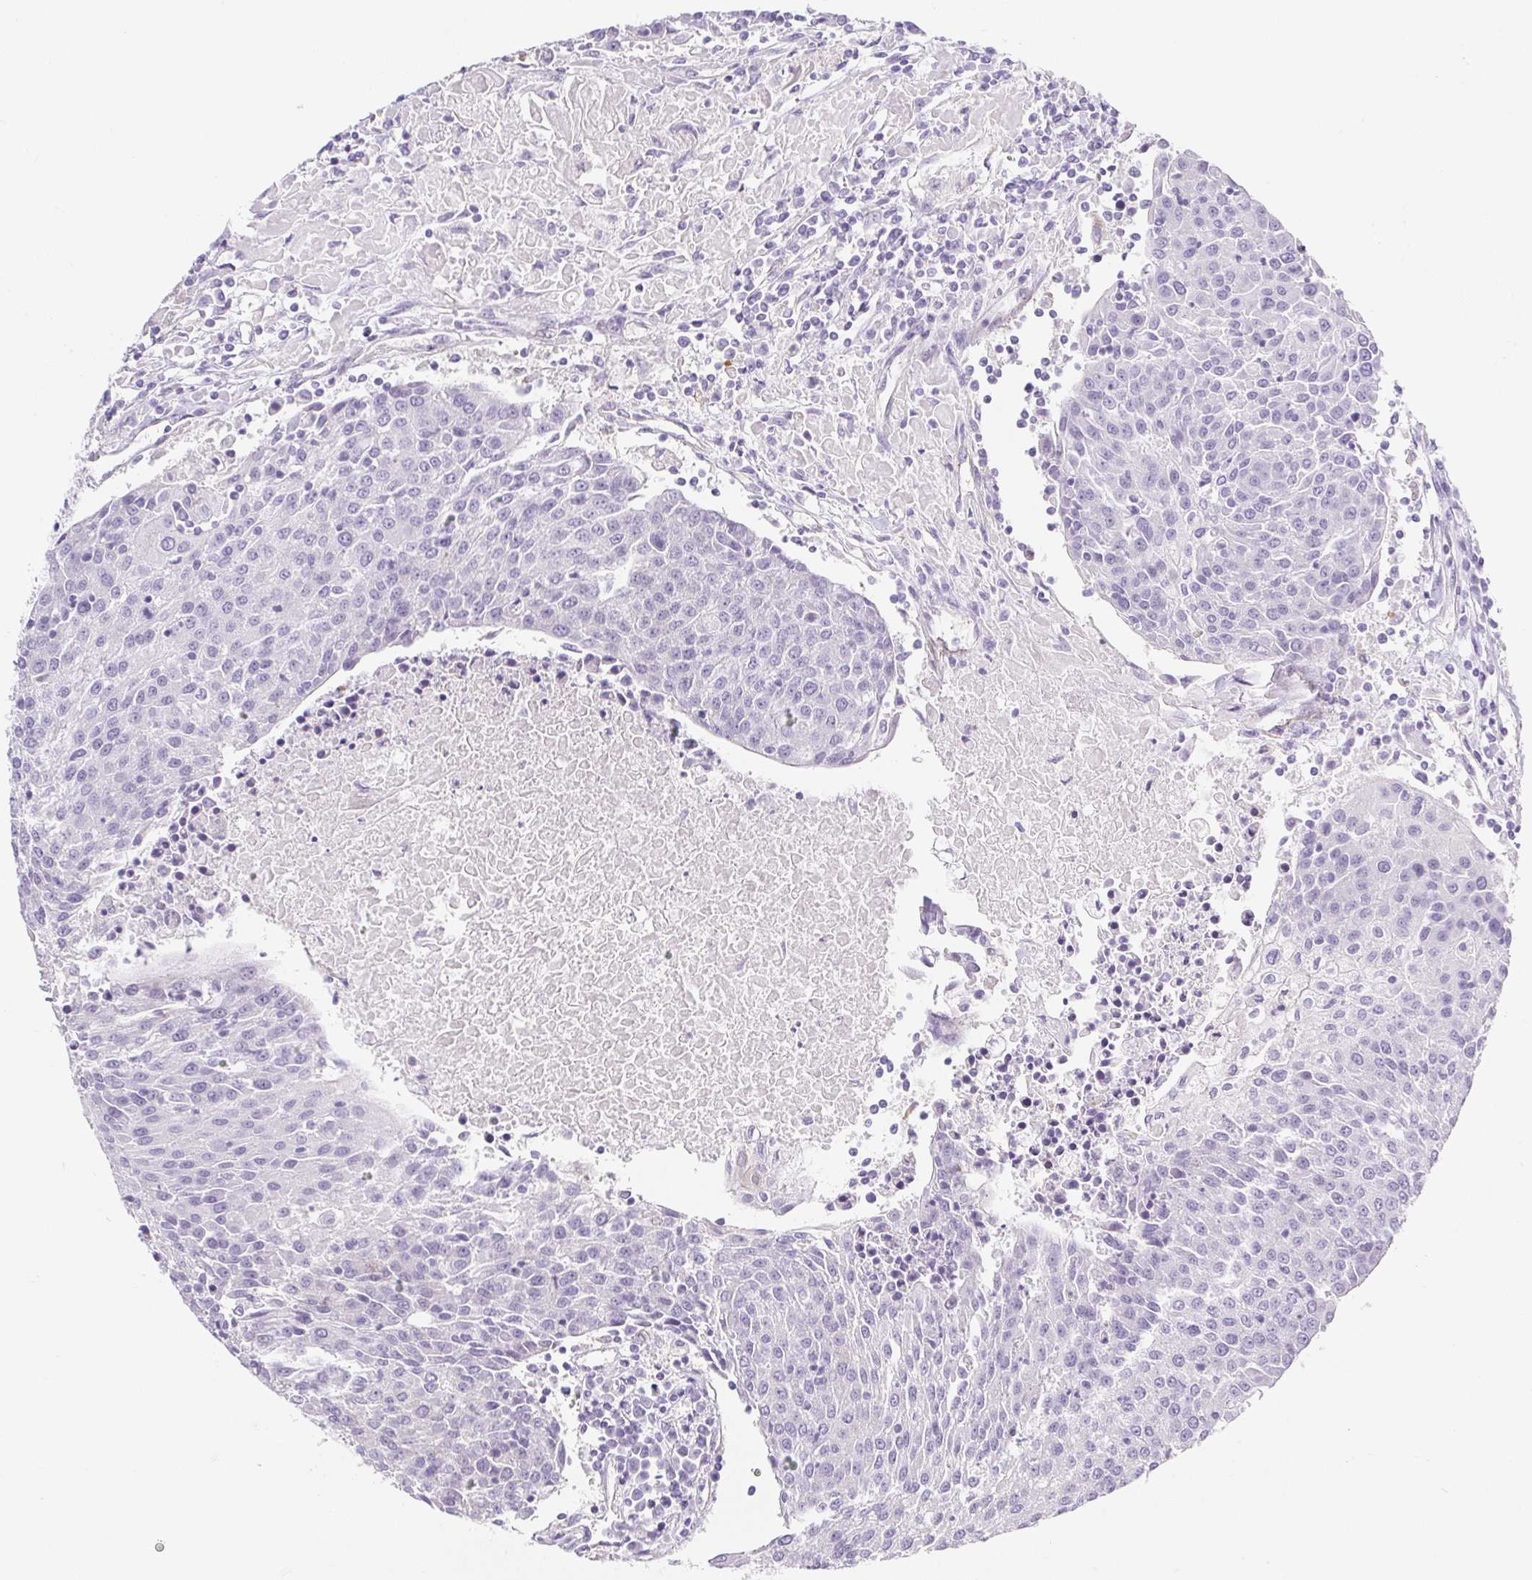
{"staining": {"intensity": "negative", "quantity": "none", "location": "none"}, "tissue": "urothelial cancer", "cell_type": "Tumor cells", "image_type": "cancer", "snomed": [{"axis": "morphology", "description": "Urothelial carcinoma, High grade"}, {"axis": "topography", "description": "Urinary bladder"}], "caption": "An image of urothelial cancer stained for a protein displays no brown staining in tumor cells. (DAB immunohistochemistry (IHC) with hematoxylin counter stain).", "gene": "BCAS1", "patient": {"sex": "female", "age": 85}}